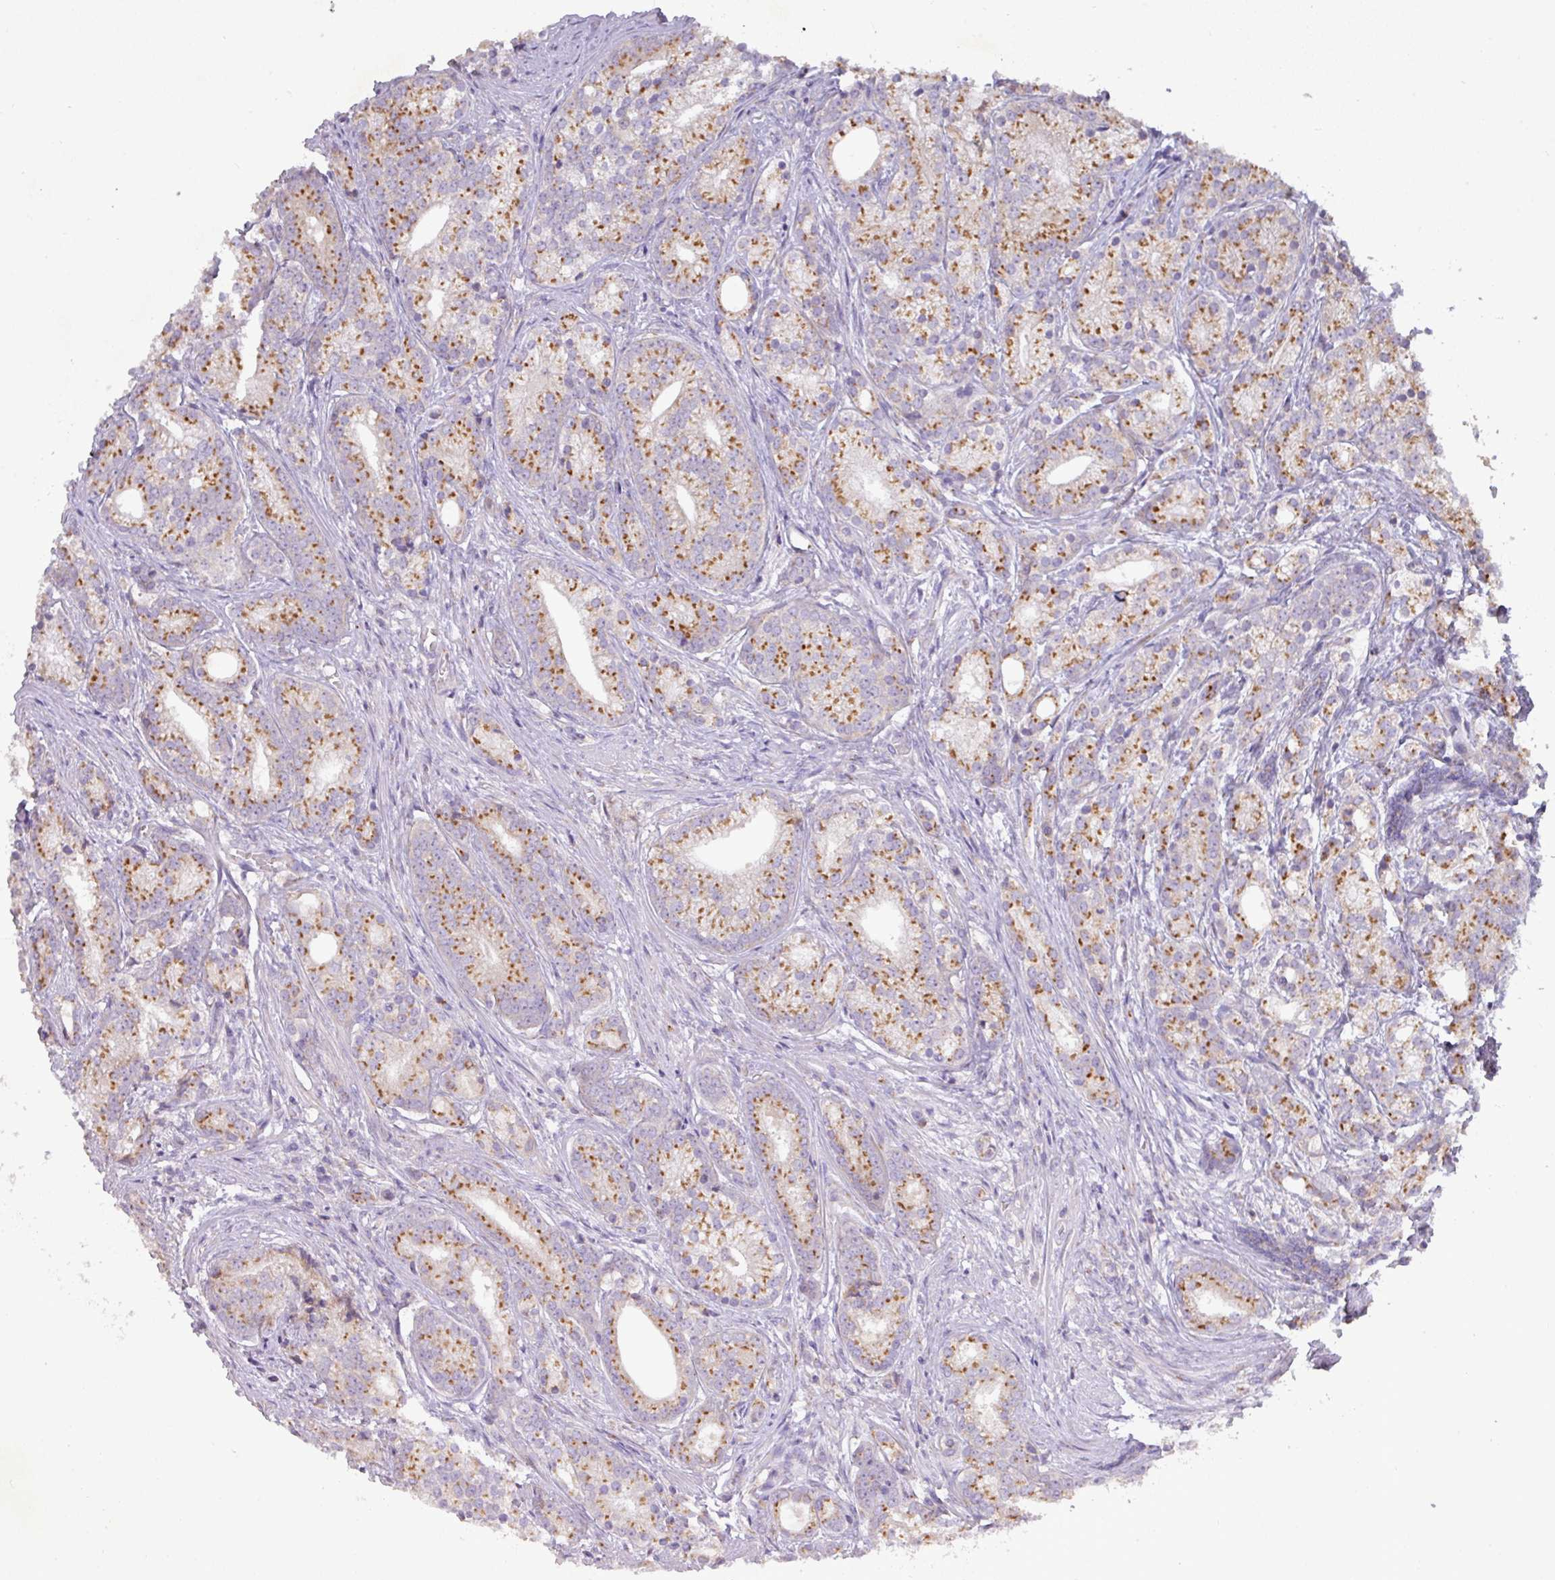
{"staining": {"intensity": "moderate", "quantity": "25%-75%", "location": "cytoplasmic/membranous"}, "tissue": "prostate cancer", "cell_type": "Tumor cells", "image_type": "cancer", "snomed": [{"axis": "morphology", "description": "Adenocarcinoma, Low grade"}, {"axis": "topography", "description": "Prostate"}], "caption": "An image of human prostate cancer stained for a protein reveals moderate cytoplasmic/membranous brown staining in tumor cells.", "gene": "VTI1A", "patient": {"sex": "male", "age": 71}}